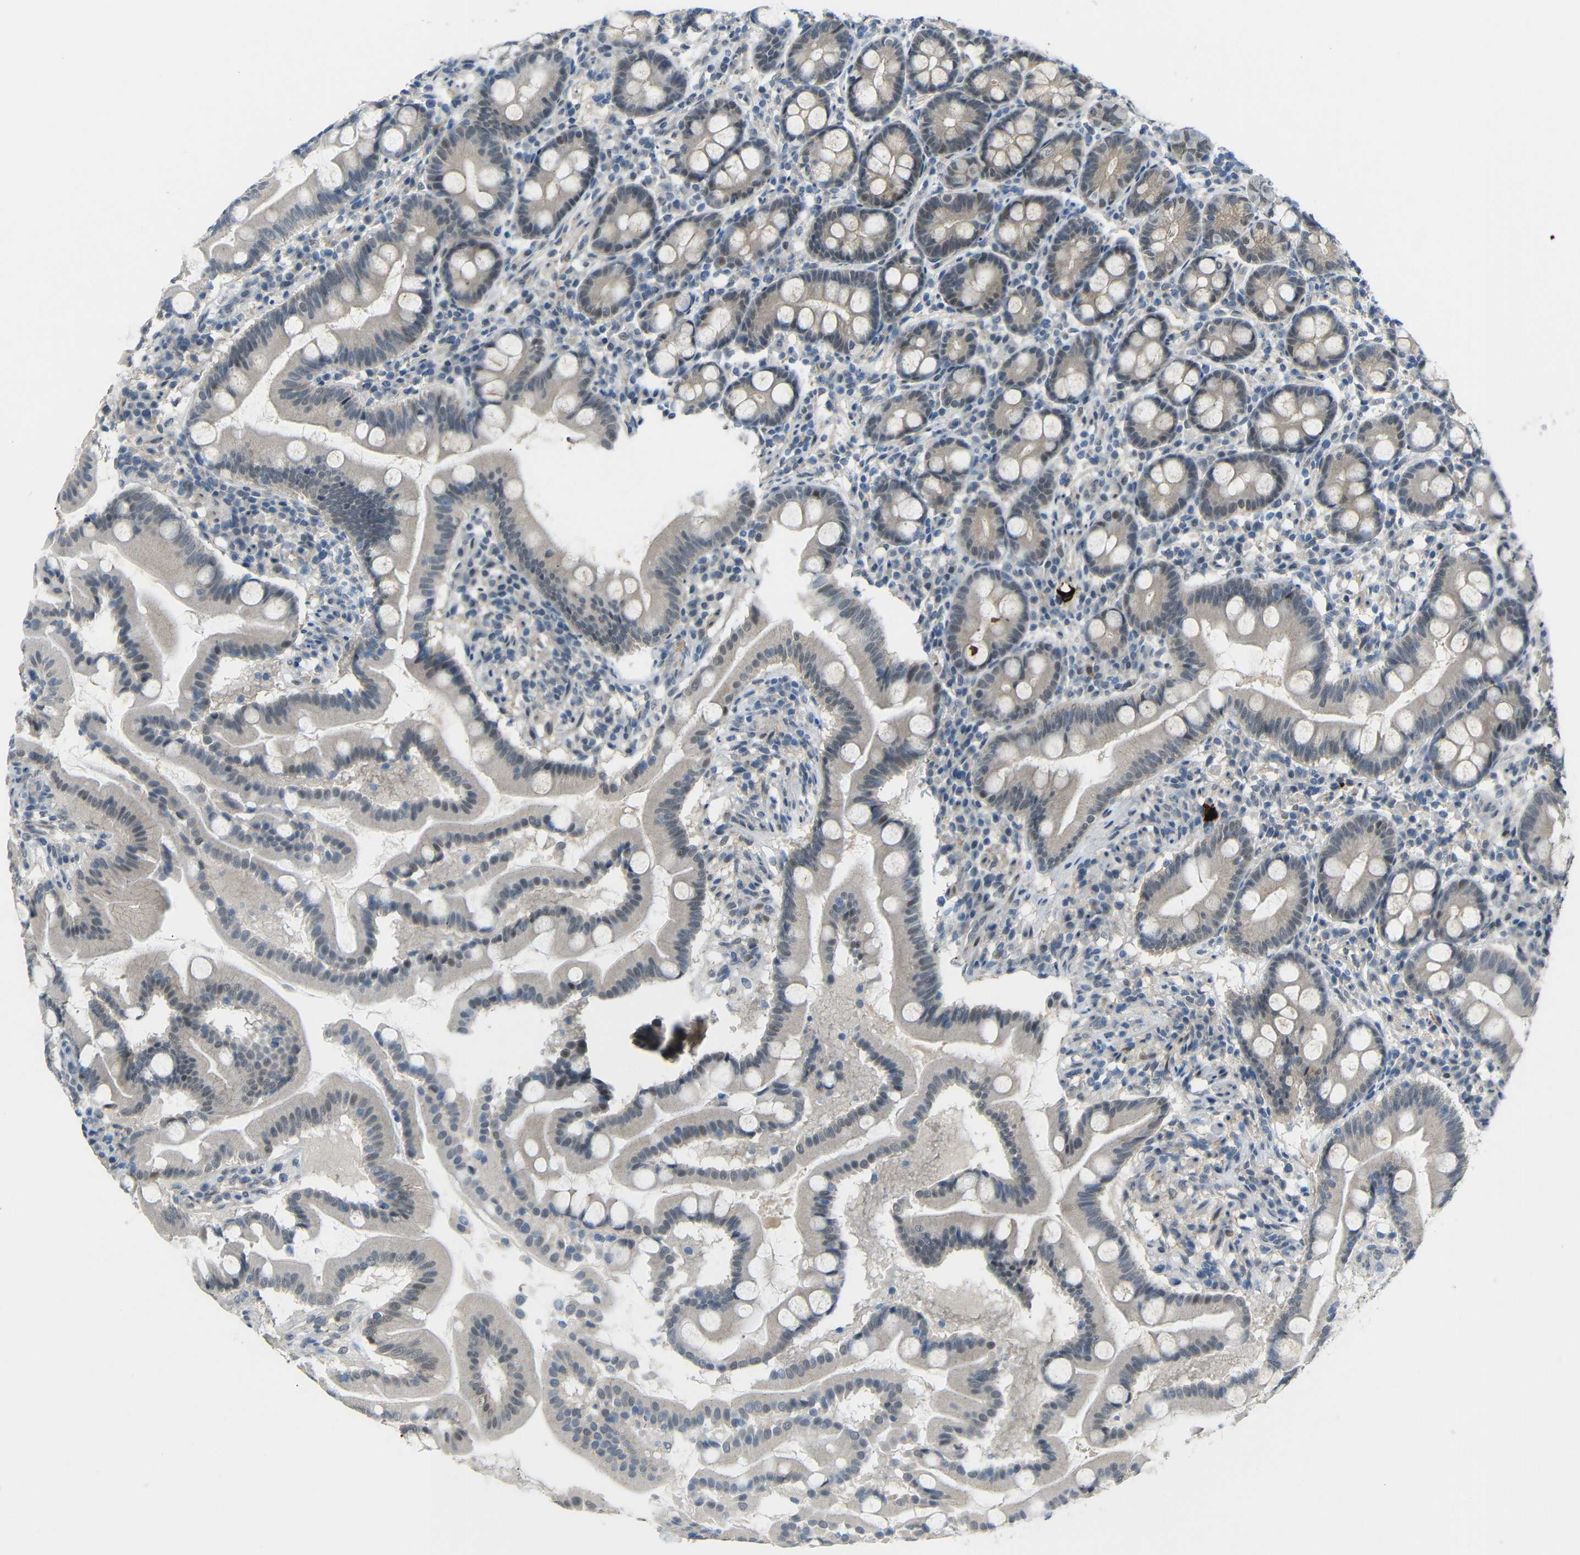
{"staining": {"intensity": "weak", "quantity": "25%-75%", "location": "cytoplasmic/membranous"}, "tissue": "duodenum", "cell_type": "Glandular cells", "image_type": "normal", "snomed": [{"axis": "morphology", "description": "Normal tissue, NOS"}, {"axis": "topography", "description": "Duodenum"}], "caption": "Weak cytoplasmic/membranous protein staining is appreciated in approximately 25%-75% of glandular cells in duodenum. (brown staining indicates protein expression, while blue staining denotes nuclei).", "gene": "GPR158", "patient": {"sex": "male", "age": 50}}